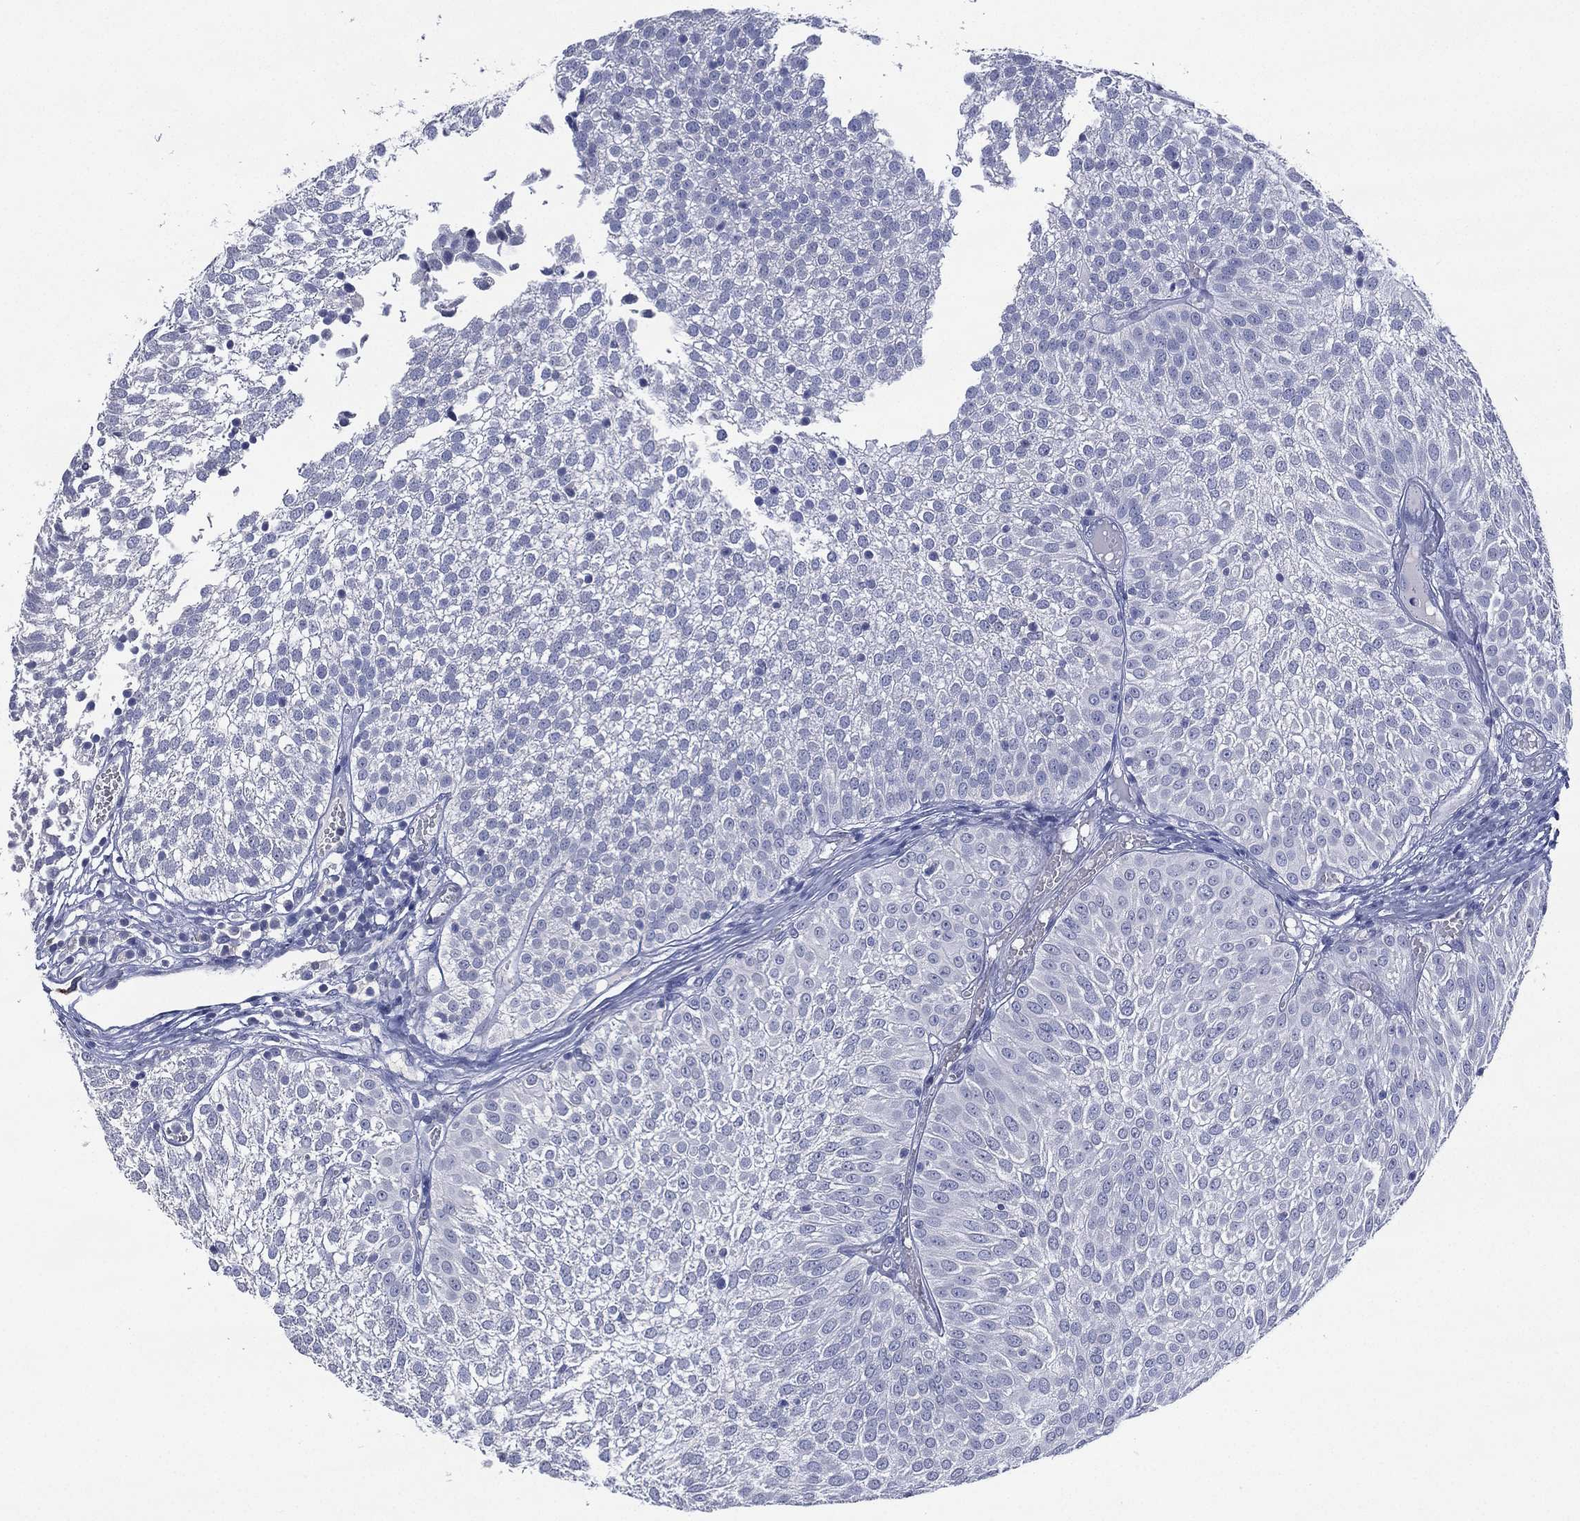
{"staining": {"intensity": "negative", "quantity": "none", "location": "none"}, "tissue": "urothelial cancer", "cell_type": "Tumor cells", "image_type": "cancer", "snomed": [{"axis": "morphology", "description": "Urothelial carcinoma, Low grade"}, {"axis": "topography", "description": "Urinary bladder"}], "caption": "The histopathology image demonstrates no significant staining in tumor cells of urothelial cancer.", "gene": "KRT35", "patient": {"sex": "male", "age": 52}}